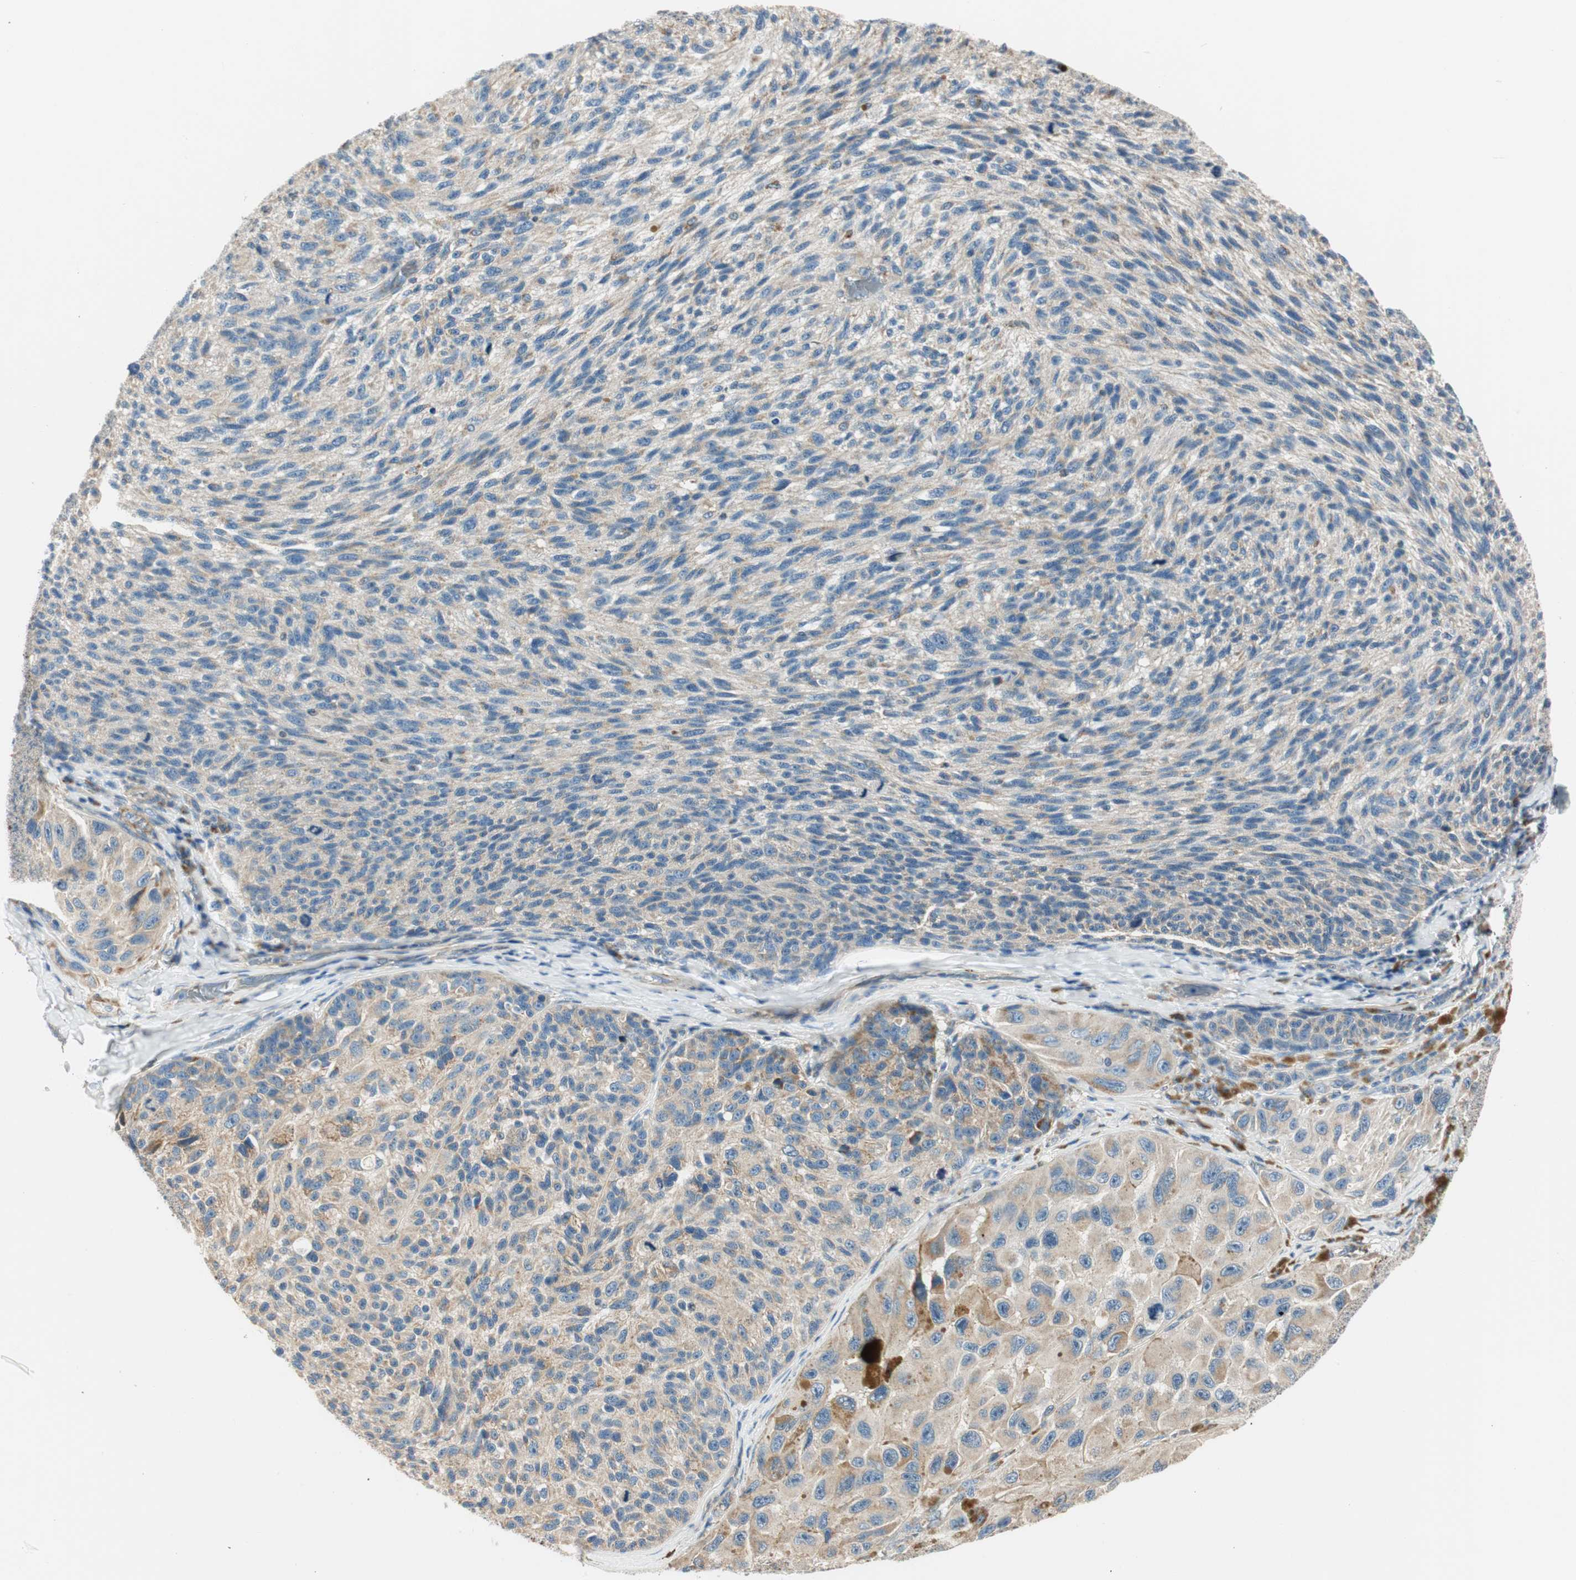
{"staining": {"intensity": "moderate", "quantity": ">75%", "location": "cytoplasmic/membranous"}, "tissue": "melanoma", "cell_type": "Tumor cells", "image_type": "cancer", "snomed": [{"axis": "morphology", "description": "Malignant melanoma, NOS"}, {"axis": "topography", "description": "Skin"}], "caption": "IHC (DAB) staining of melanoma reveals moderate cytoplasmic/membranous protein expression in about >75% of tumor cells. The staining is performed using DAB brown chromogen to label protein expression. The nuclei are counter-stained blue using hematoxylin.", "gene": "RORB", "patient": {"sex": "female", "age": 73}}